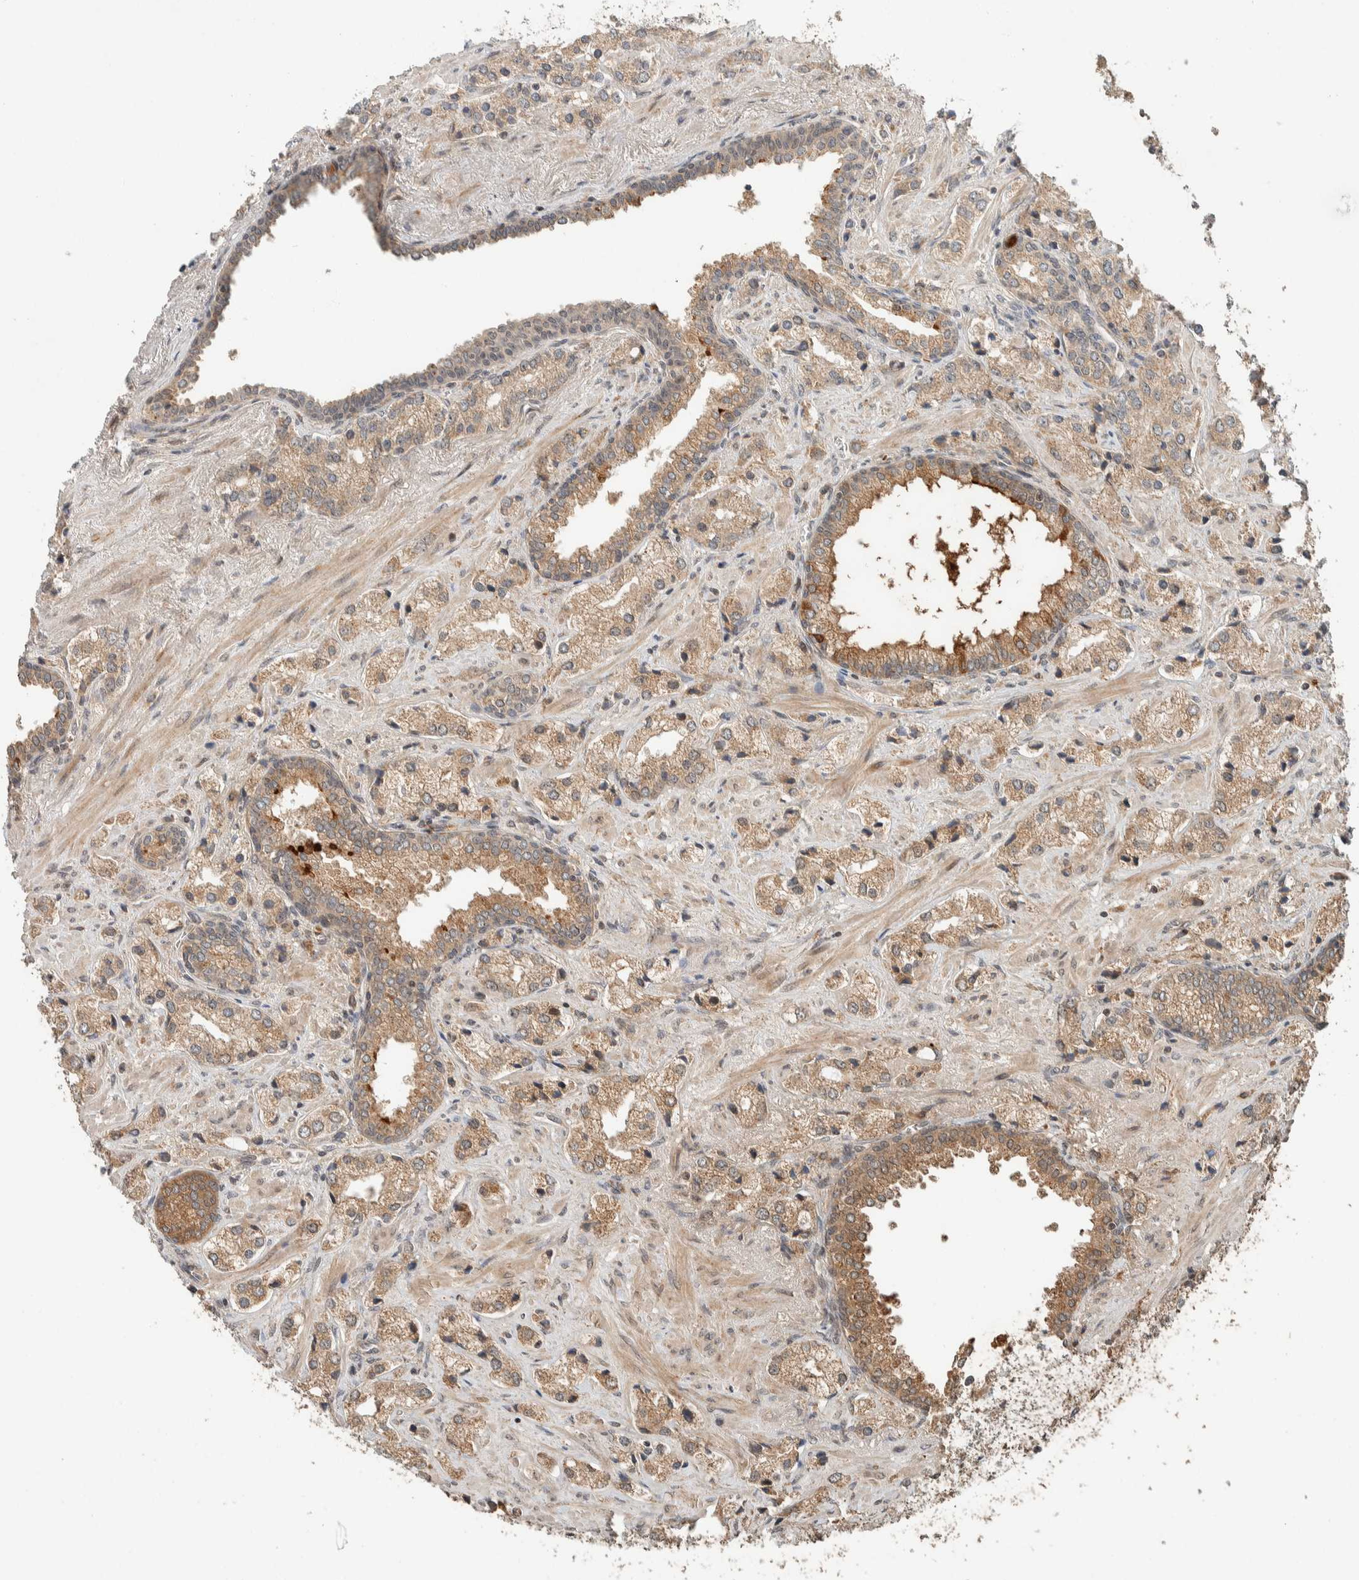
{"staining": {"intensity": "weak", "quantity": ">75%", "location": "cytoplasmic/membranous"}, "tissue": "prostate cancer", "cell_type": "Tumor cells", "image_type": "cancer", "snomed": [{"axis": "morphology", "description": "Adenocarcinoma, High grade"}, {"axis": "topography", "description": "Prostate"}], "caption": "Tumor cells exhibit low levels of weak cytoplasmic/membranous expression in approximately >75% of cells in prostate cancer.", "gene": "ZBTB2", "patient": {"sex": "male", "age": 66}}